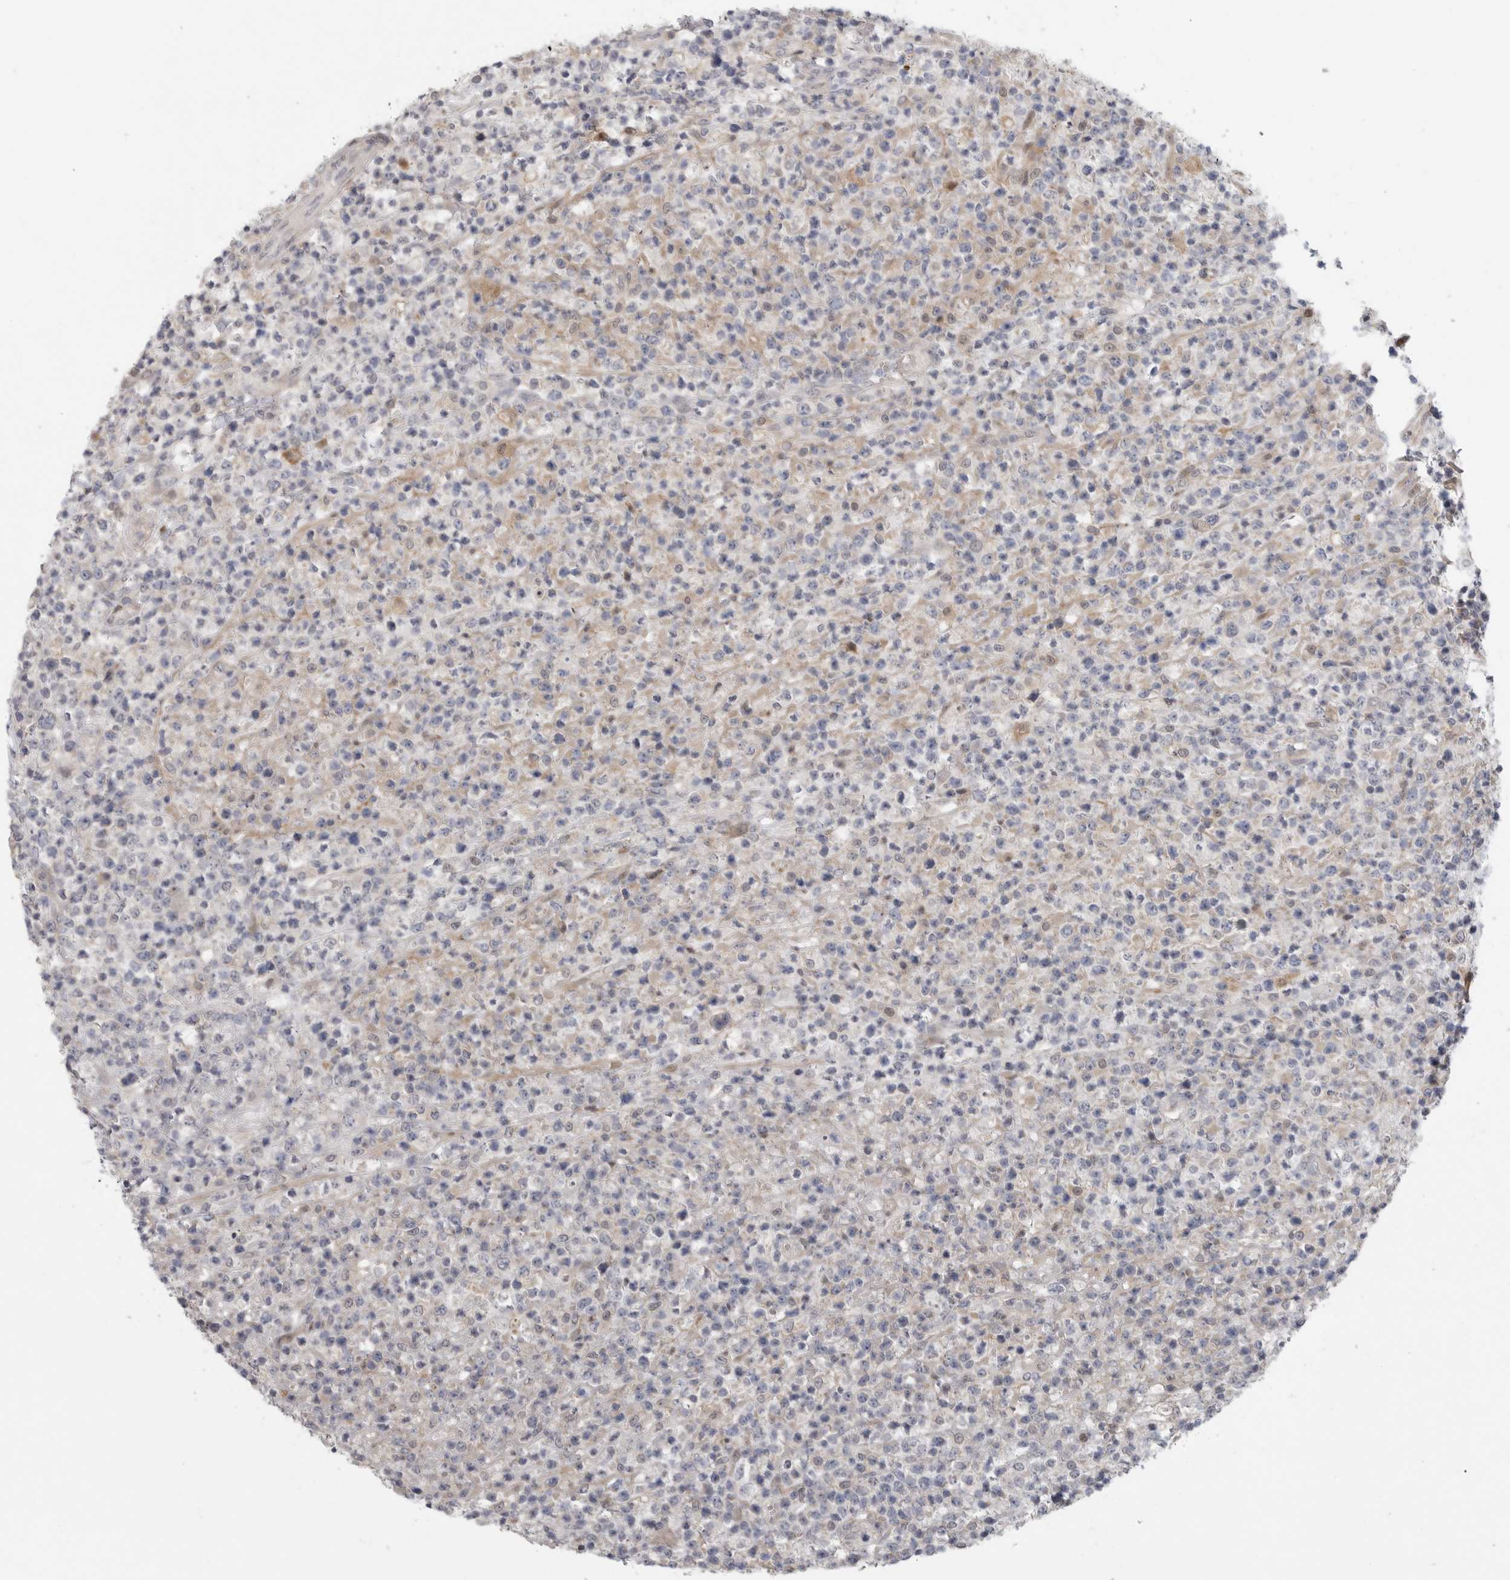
{"staining": {"intensity": "negative", "quantity": "none", "location": "none"}, "tissue": "lymphoma", "cell_type": "Tumor cells", "image_type": "cancer", "snomed": [{"axis": "morphology", "description": "Malignant lymphoma, non-Hodgkin's type, High grade"}, {"axis": "topography", "description": "Colon"}], "caption": "Tumor cells show no significant staining in lymphoma.", "gene": "FBXO43", "patient": {"sex": "female", "age": 53}}